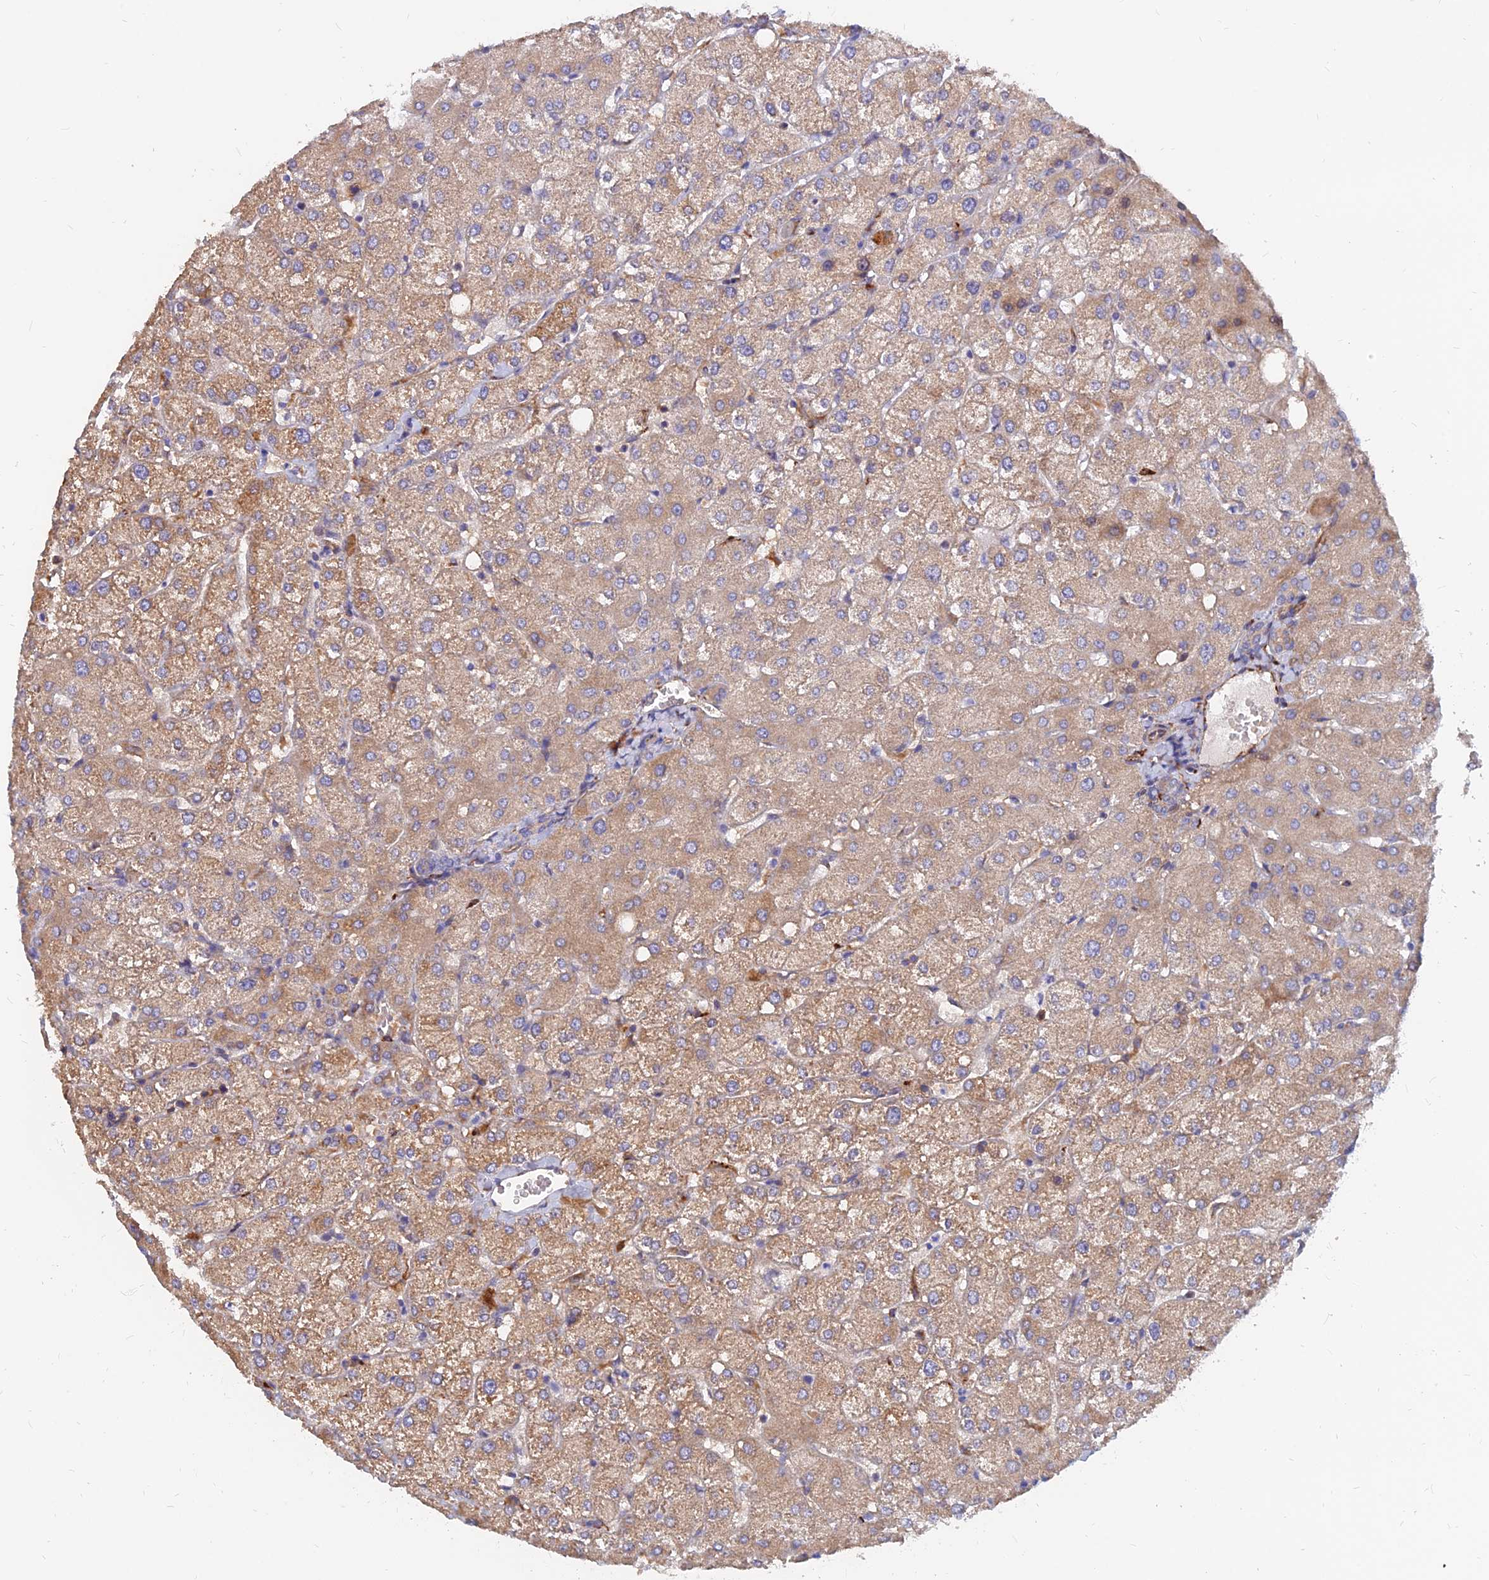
{"staining": {"intensity": "negative", "quantity": "none", "location": "none"}, "tissue": "liver", "cell_type": "Cholangiocytes", "image_type": "normal", "snomed": [{"axis": "morphology", "description": "Normal tissue, NOS"}, {"axis": "topography", "description": "Liver"}], "caption": "Immunohistochemistry (IHC) of normal liver exhibits no staining in cholangiocytes. (Stains: DAB immunohistochemistry with hematoxylin counter stain, Microscopy: brightfield microscopy at high magnification).", "gene": "CDK18", "patient": {"sex": "female", "age": 54}}